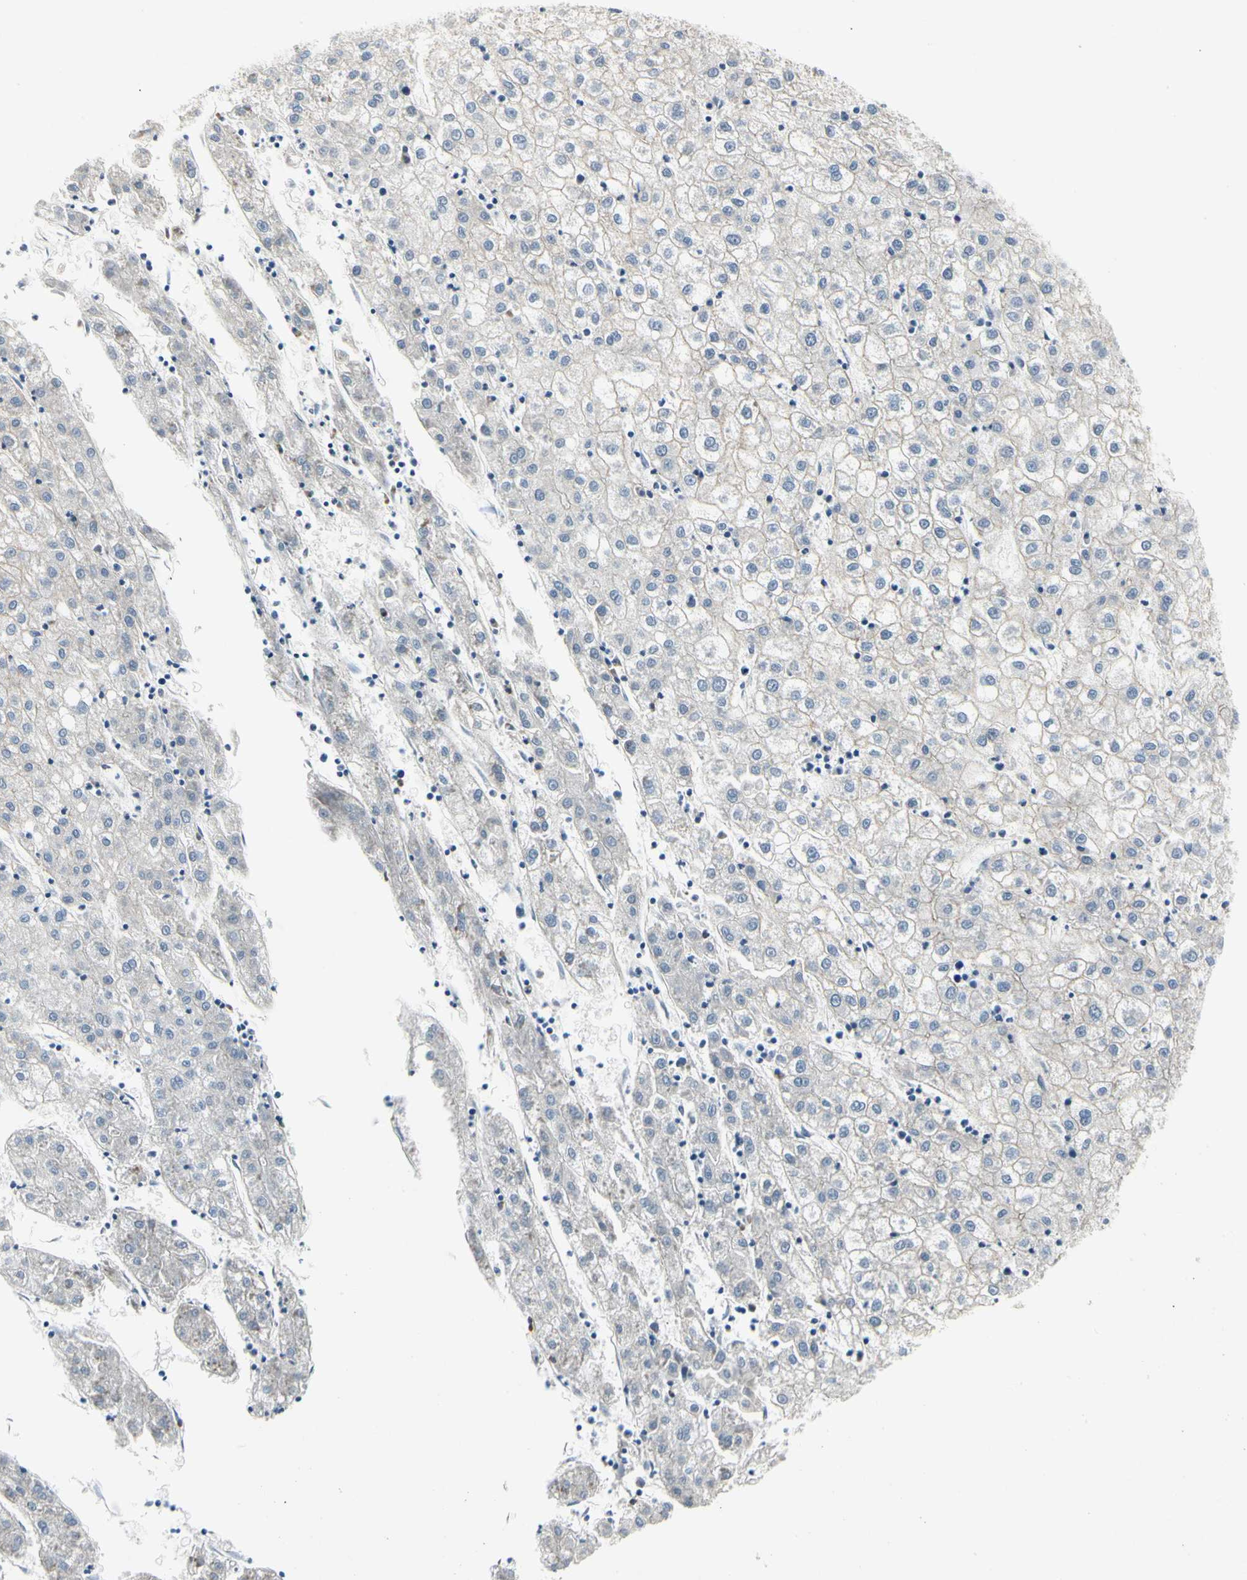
{"staining": {"intensity": "negative", "quantity": "none", "location": "none"}, "tissue": "liver cancer", "cell_type": "Tumor cells", "image_type": "cancer", "snomed": [{"axis": "morphology", "description": "Carcinoma, Hepatocellular, NOS"}, {"axis": "topography", "description": "Liver"}], "caption": "Immunohistochemical staining of human liver cancer (hepatocellular carcinoma) shows no significant staining in tumor cells. (DAB (3,3'-diaminobenzidine) immunohistochemistry (IHC), high magnification).", "gene": "LGR6", "patient": {"sex": "male", "age": 72}}